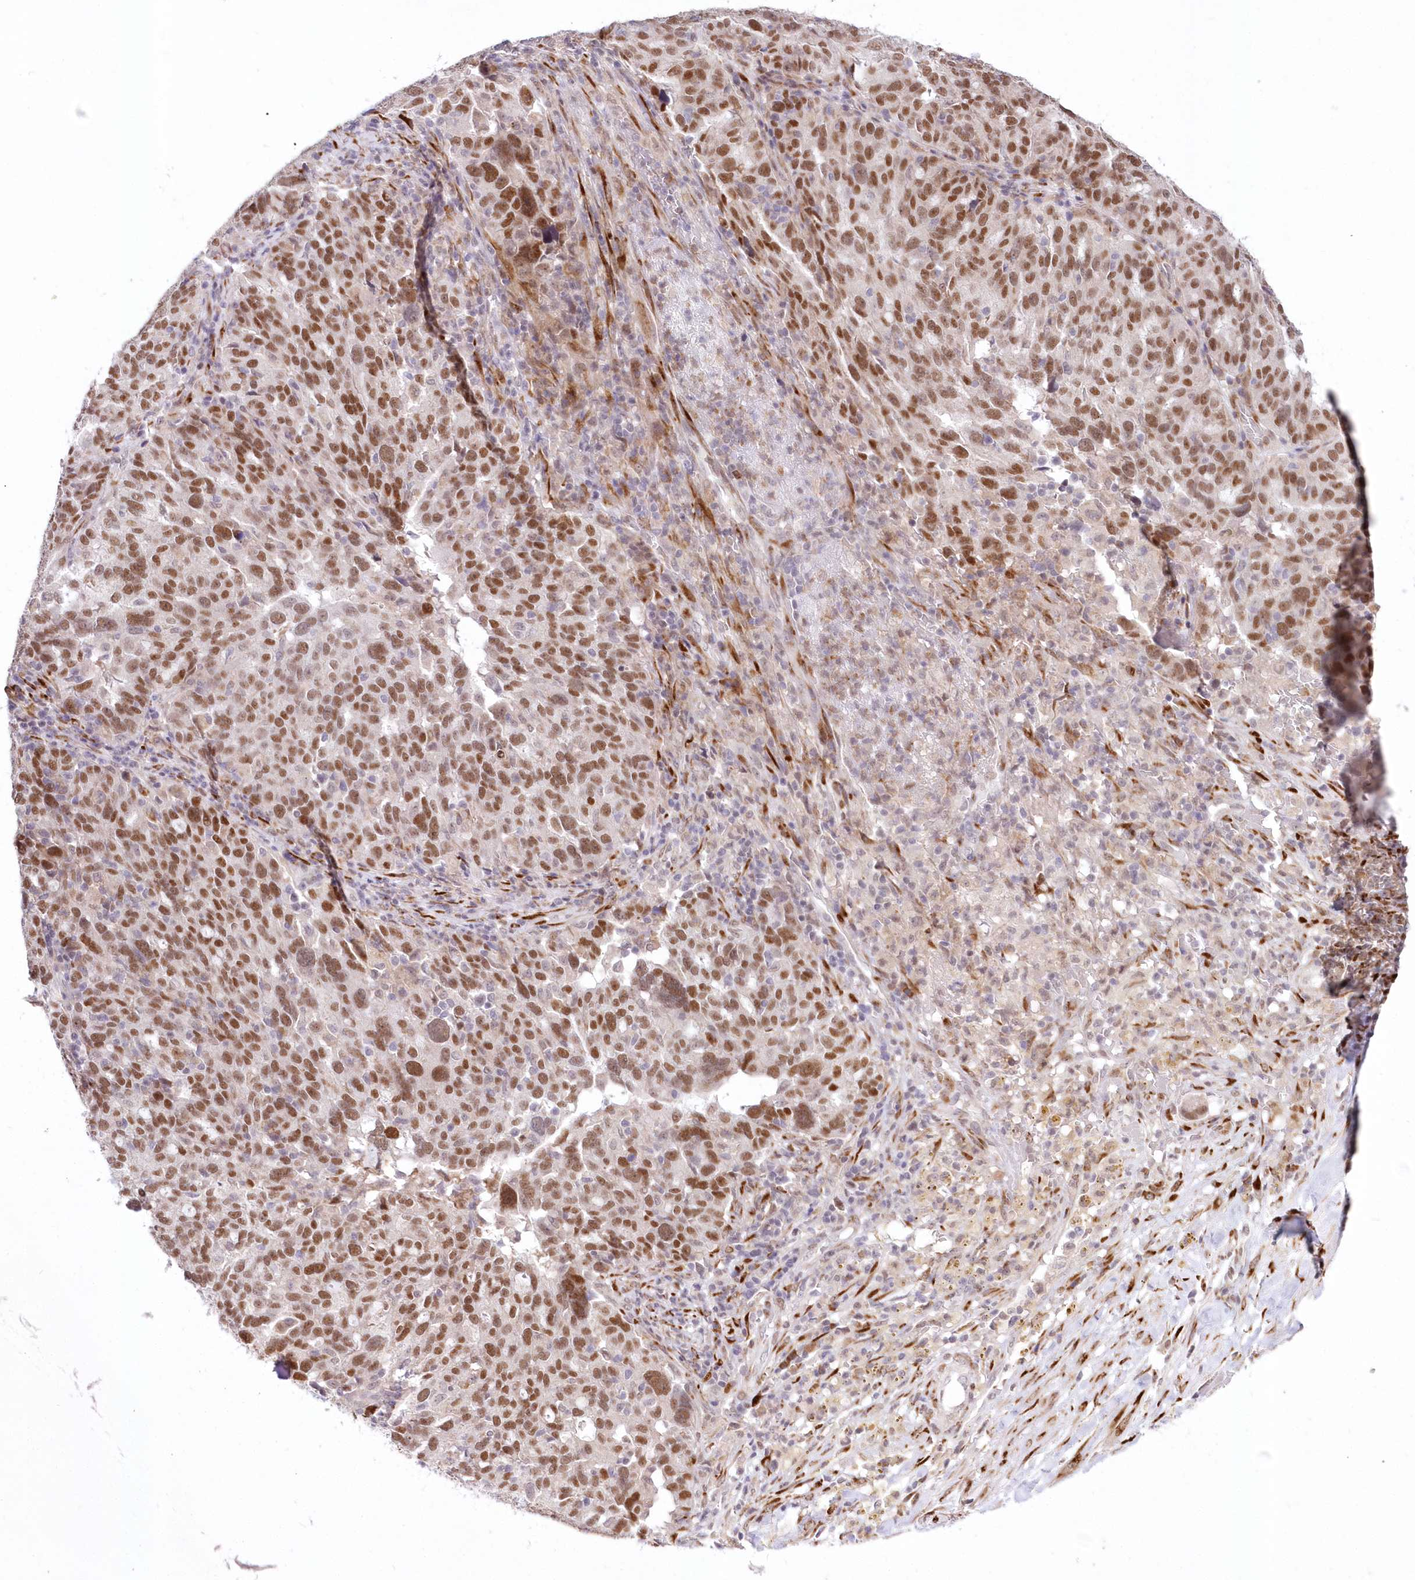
{"staining": {"intensity": "moderate", "quantity": ">75%", "location": "nuclear"}, "tissue": "ovarian cancer", "cell_type": "Tumor cells", "image_type": "cancer", "snomed": [{"axis": "morphology", "description": "Cystadenocarcinoma, serous, NOS"}, {"axis": "topography", "description": "Ovary"}], "caption": "Serous cystadenocarcinoma (ovarian) was stained to show a protein in brown. There is medium levels of moderate nuclear staining in about >75% of tumor cells. Nuclei are stained in blue.", "gene": "LDB1", "patient": {"sex": "female", "age": 59}}